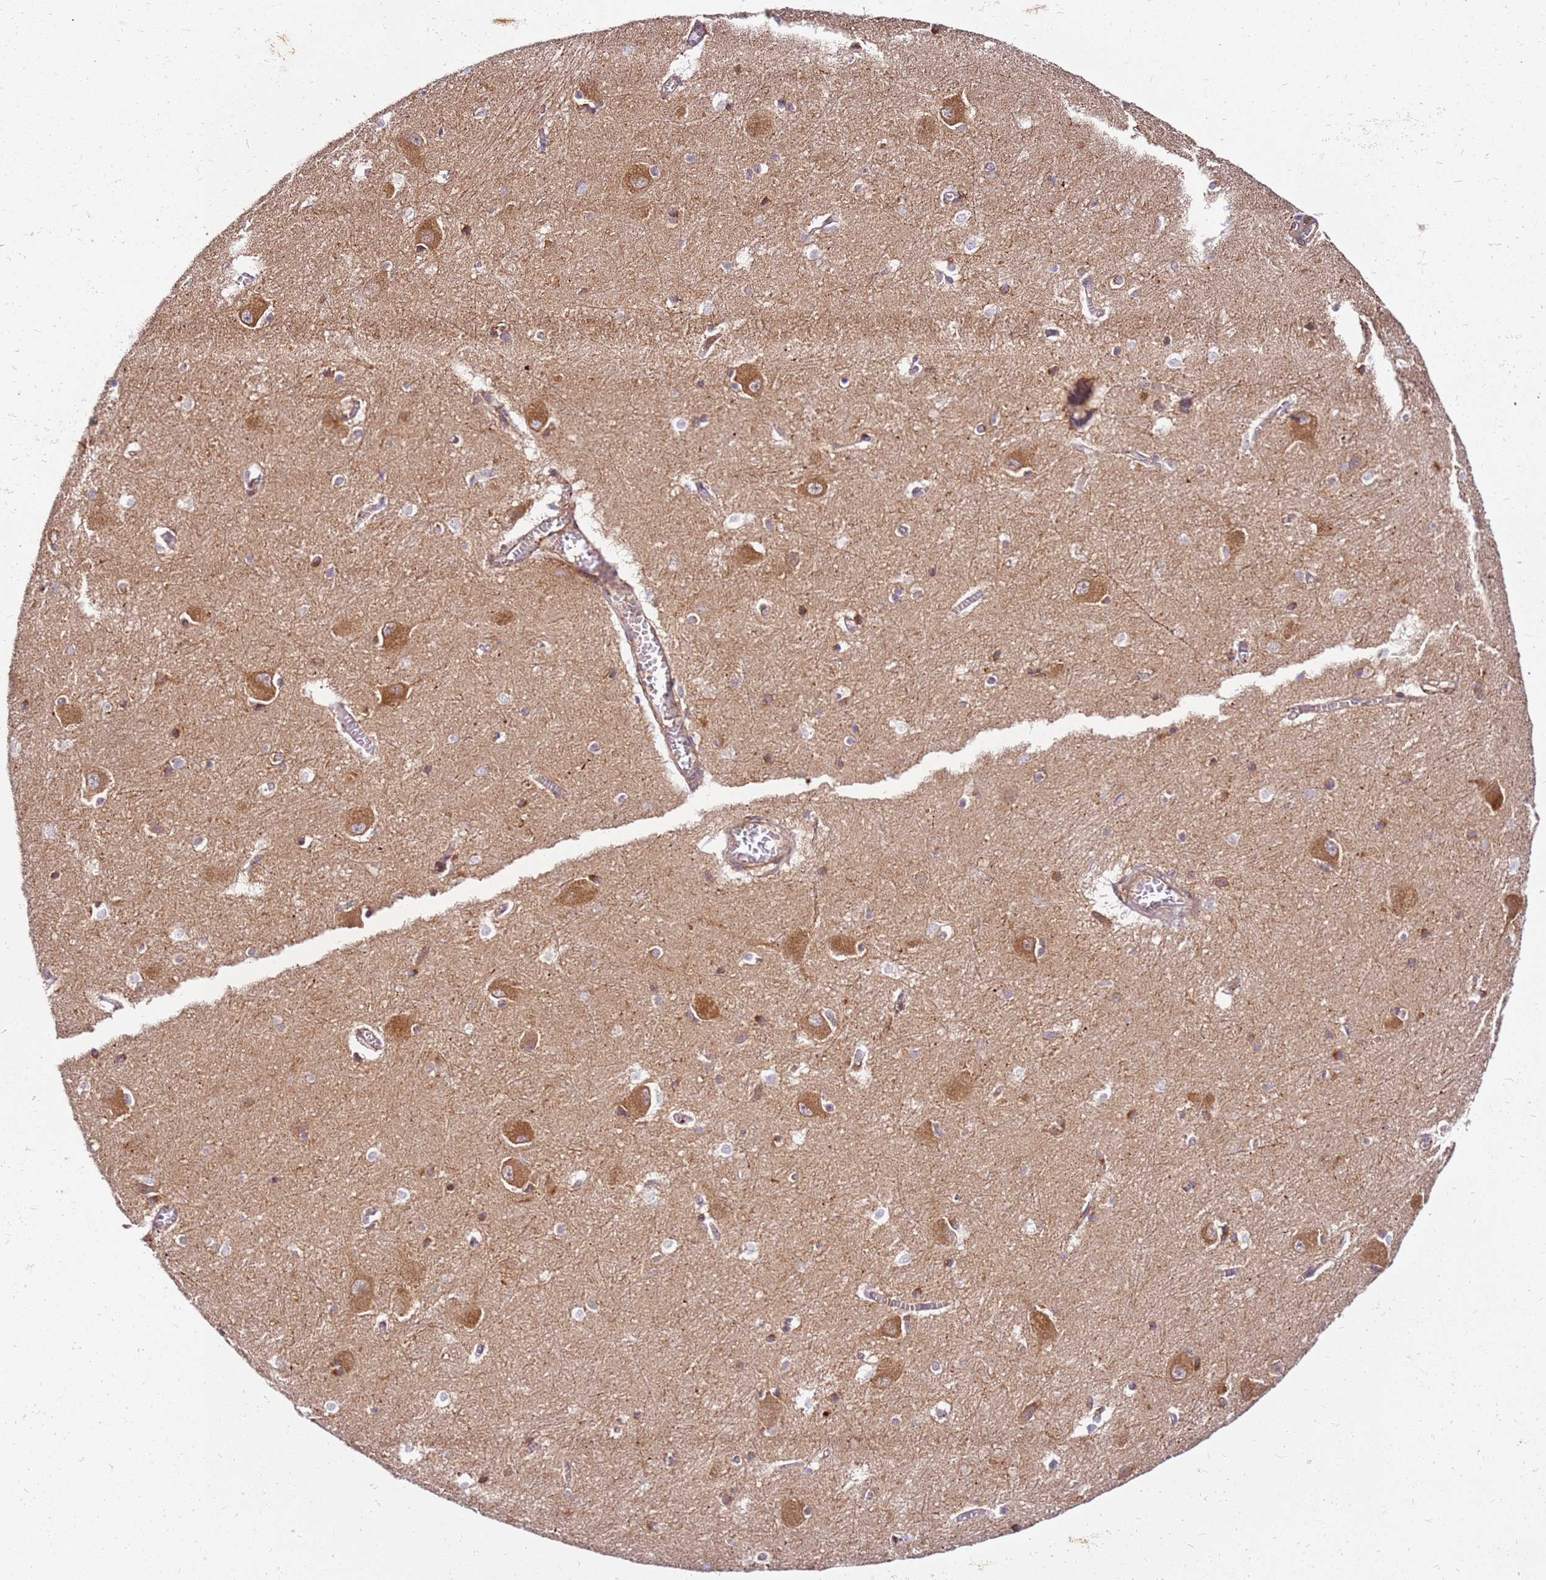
{"staining": {"intensity": "negative", "quantity": "none", "location": "none"}, "tissue": "caudate", "cell_type": "Glial cells", "image_type": "normal", "snomed": [{"axis": "morphology", "description": "Normal tissue, NOS"}, {"axis": "topography", "description": "Lateral ventricle wall"}], "caption": "A photomicrograph of caudate stained for a protein demonstrates no brown staining in glial cells.", "gene": "PIH1D1", "patient": {"sex": "male", "age": 37}}